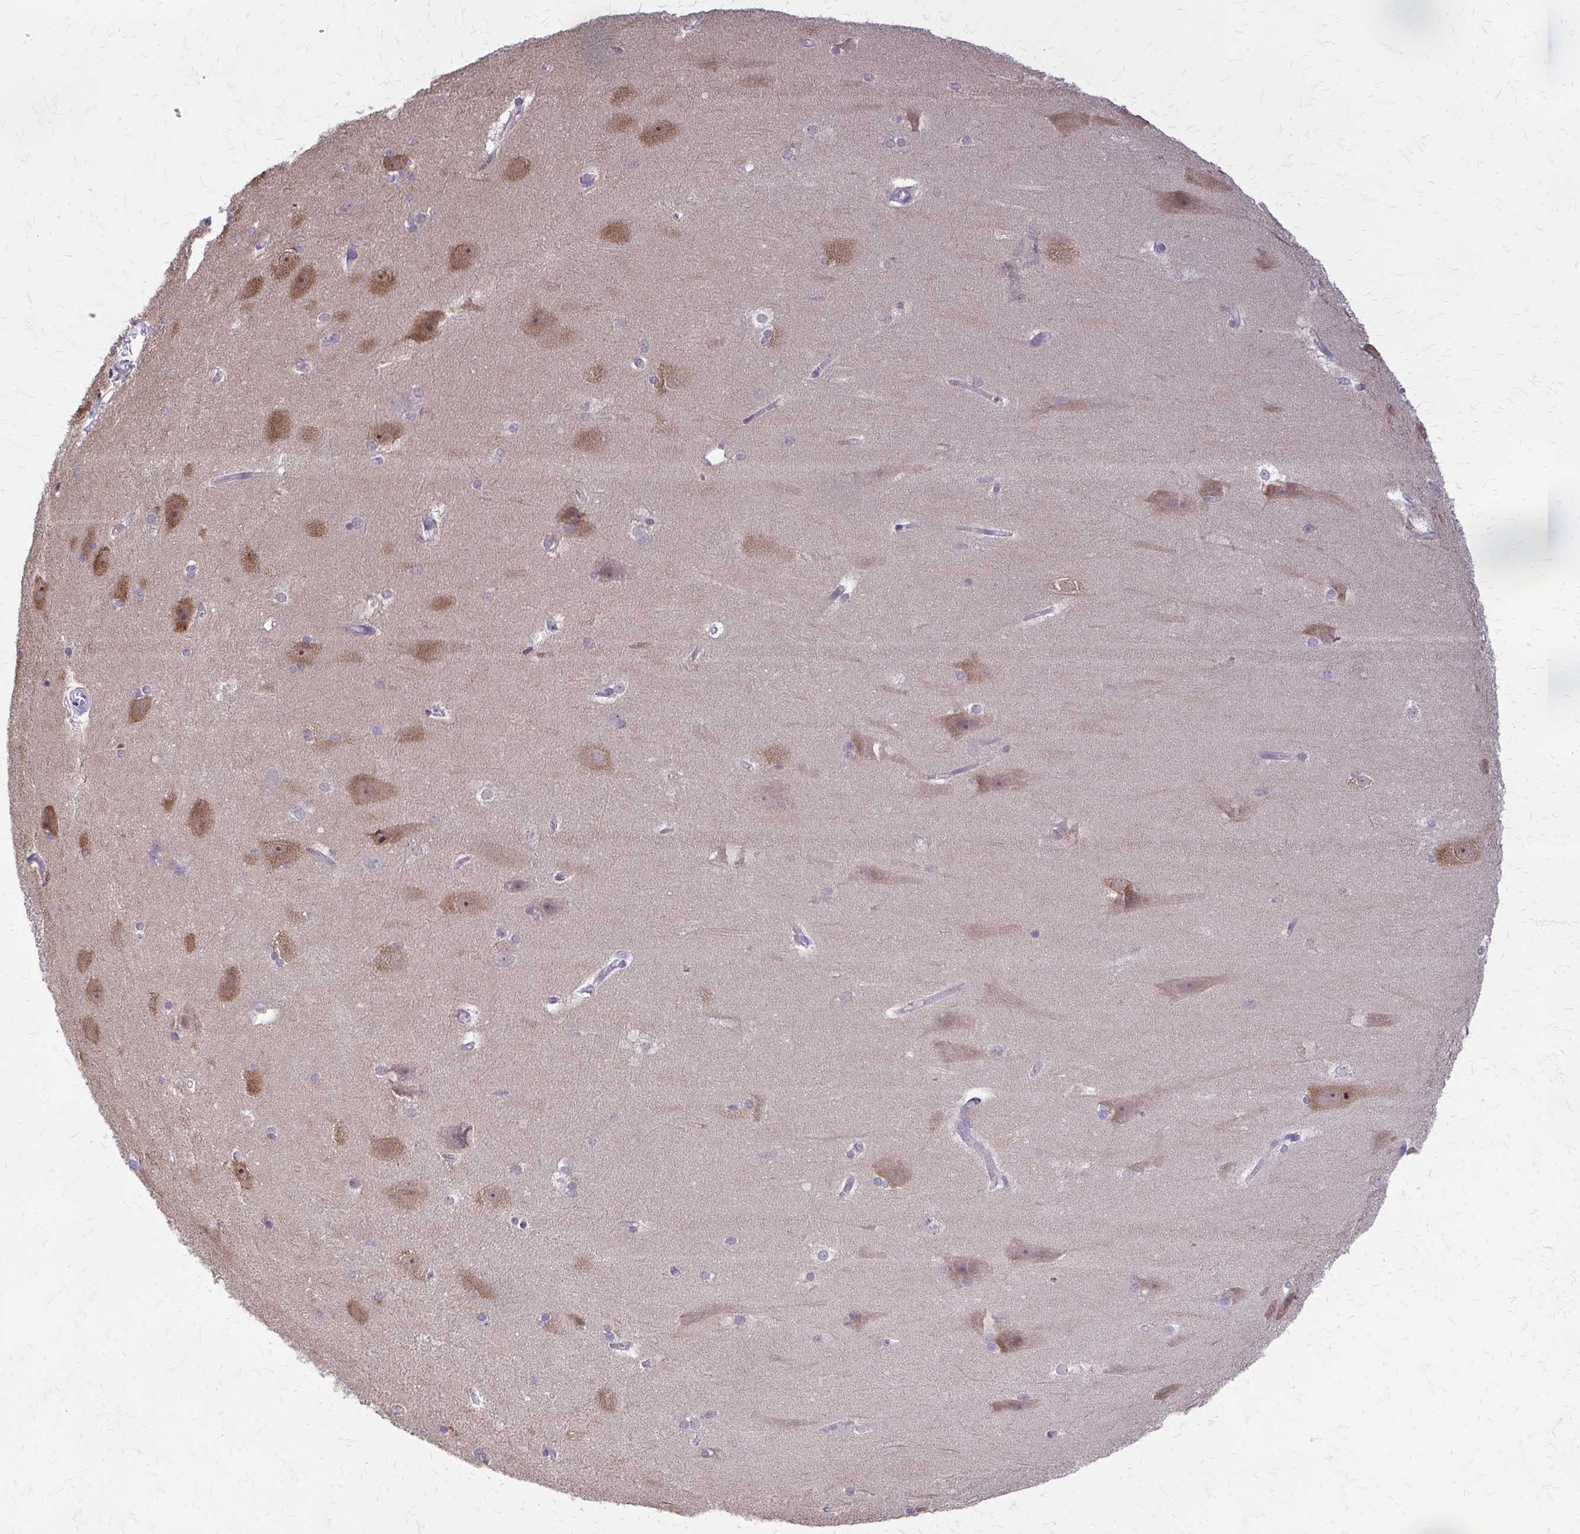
{"staining": {"intensity": "negative", "quantity": "none", "location": "none"}, "tissue": "hippocampus", "cell_type": "Glial cells", "image_type": "normal", "snomed": [{"axis": "morphology", "description": "Normal tissue, NOS"}, {"axis": "topography", "description": "Cerebral cortex"}, {"axis": "topography", "description": "Hippocampus"}], "caption": "The IHC micrograph has no significant expression in glial cells of hippocampus. The staining was performed using DAB (3,3'-diaminobenzidine) to visualize the protein expression in brown, while the nuclei were stained in blue with hematoxylin (Magnification: 20x).", "gene": "PLCB1", "patient": {"sex": "female", "age": 19}}